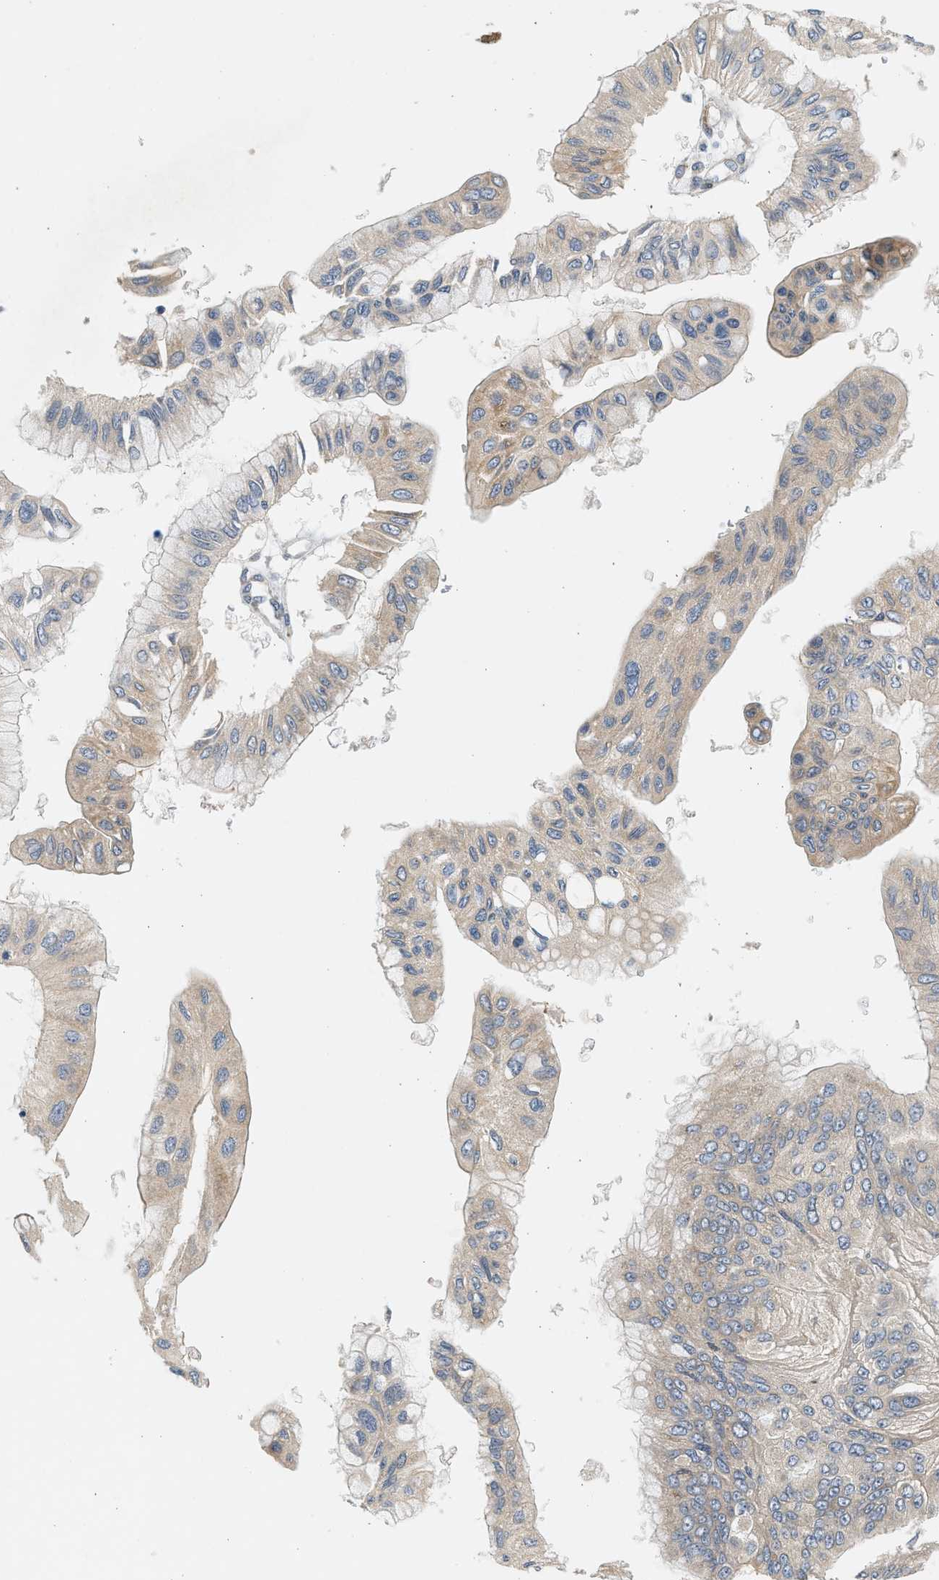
{"staining": {"intensity": "weak", "quantity": "25%-75%", "location": "cytoplasmic/membranous"}, "tissue": "pancreatic cancer", "cell_type": "Tumor cells", "image_type": "cancer", "snomed": [{"axis": "morphology", "description": "Adenocarcinoma, NOS"}, {"axis": "topography", "description": "Pancreas"}], "caption": "Protein expression analysis of human pancreatic cancer reveals weak cytoplasmic/membranous expression in approximately 25%-75% of tumor cells. (DAB = brown stain, brightfield microscopy at high magnification).", "gene": "KDELR2", "patient": {"sex": "female", "age": 77}}